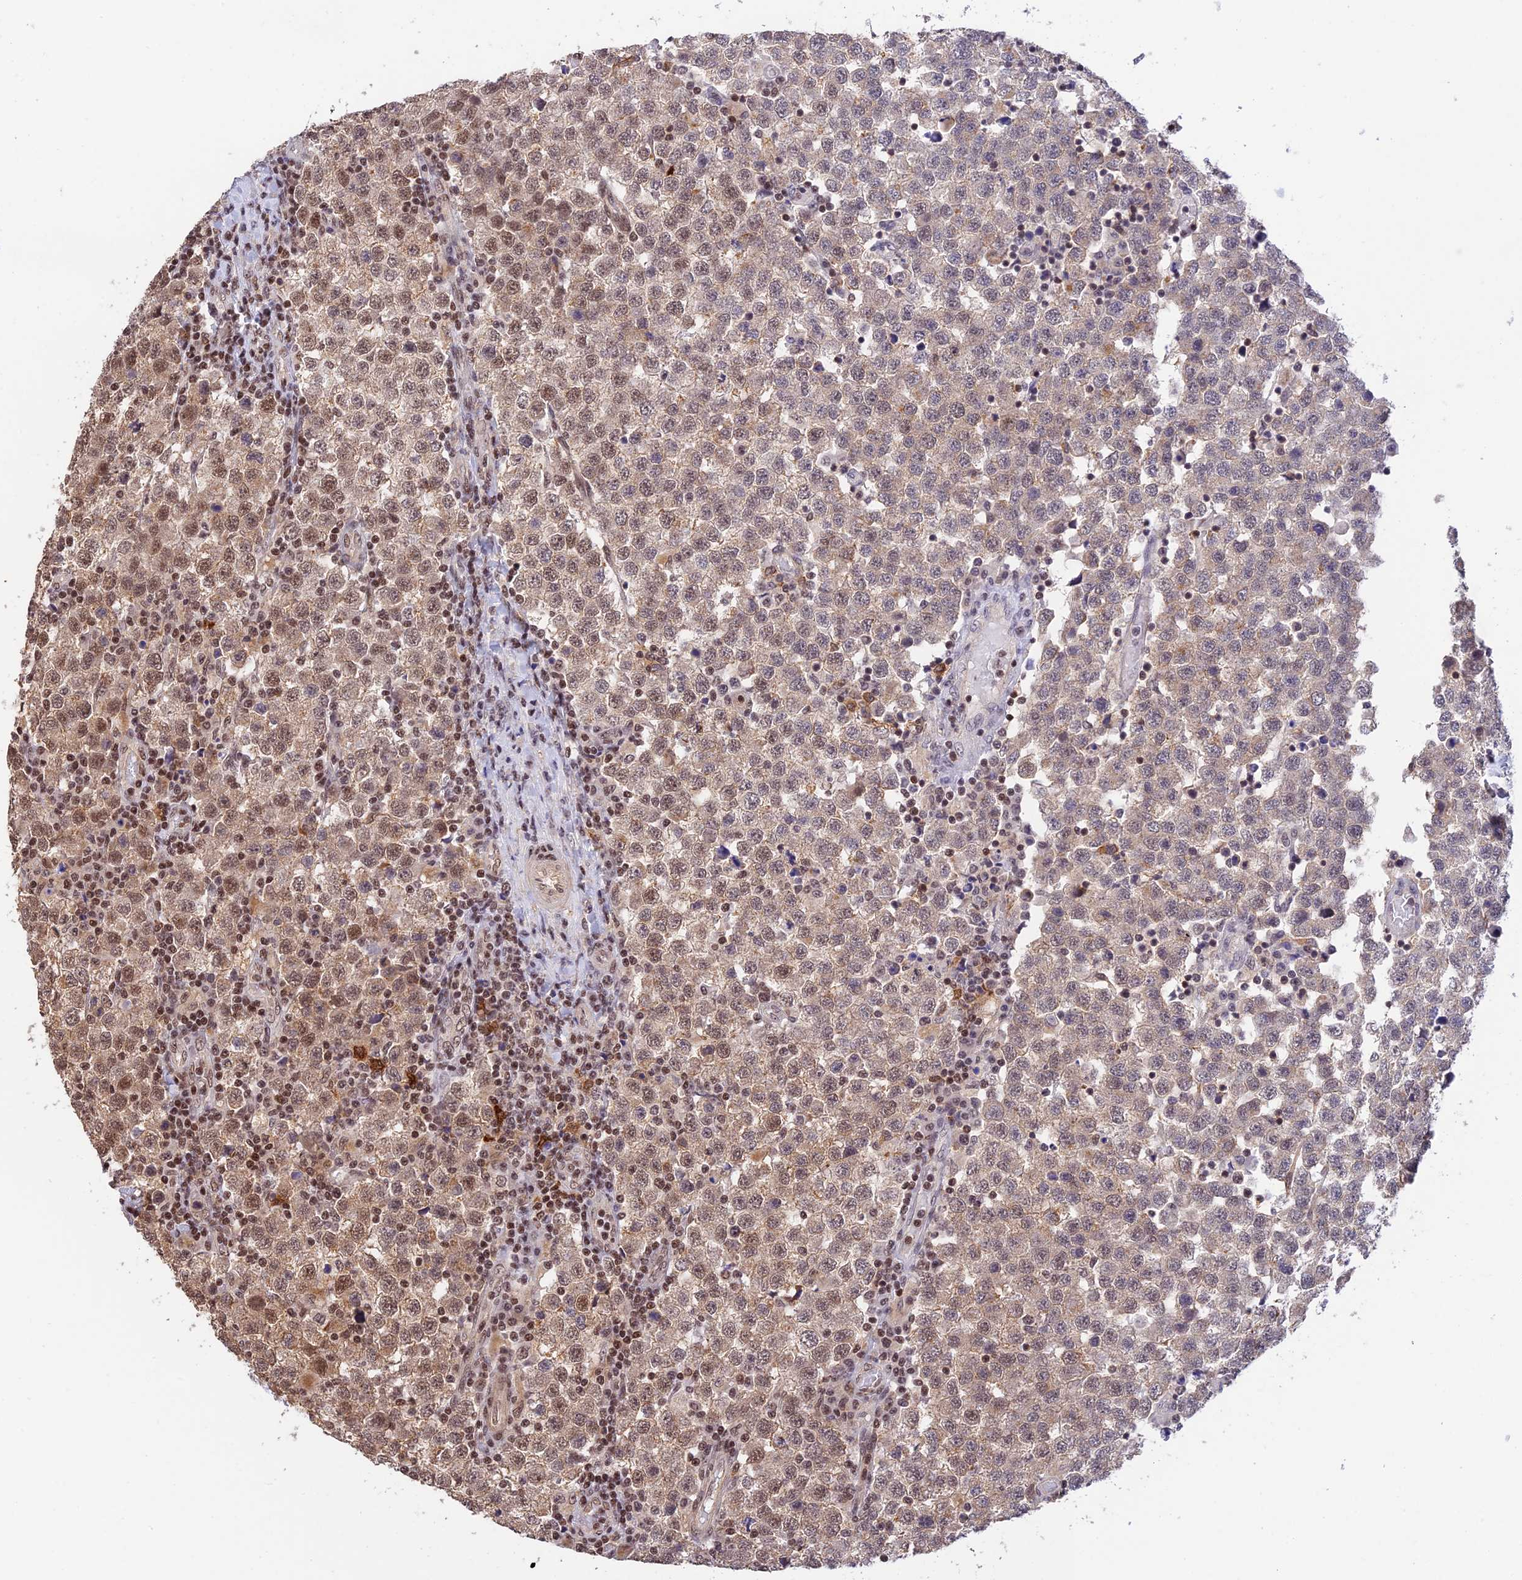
{"staining": {"intensity": "moderate", "quantity": ">75%", "location": "nuclear"}, "tissue": "testis cancer", "cell_type": "Tumor cells", "image_type": "cancer", "snomed": [{"axis": "morphology", "description": "Seminoma, NOS"}, {"axis": "topography", "description": "Testis"}], "caption": "Protein analysis of seminoma (testis) tissue shows moderate nuclear expression in approximately >75% of tumor cells.", "gene": "THAP11", "patient": {"sex": "male", "age": 34}}